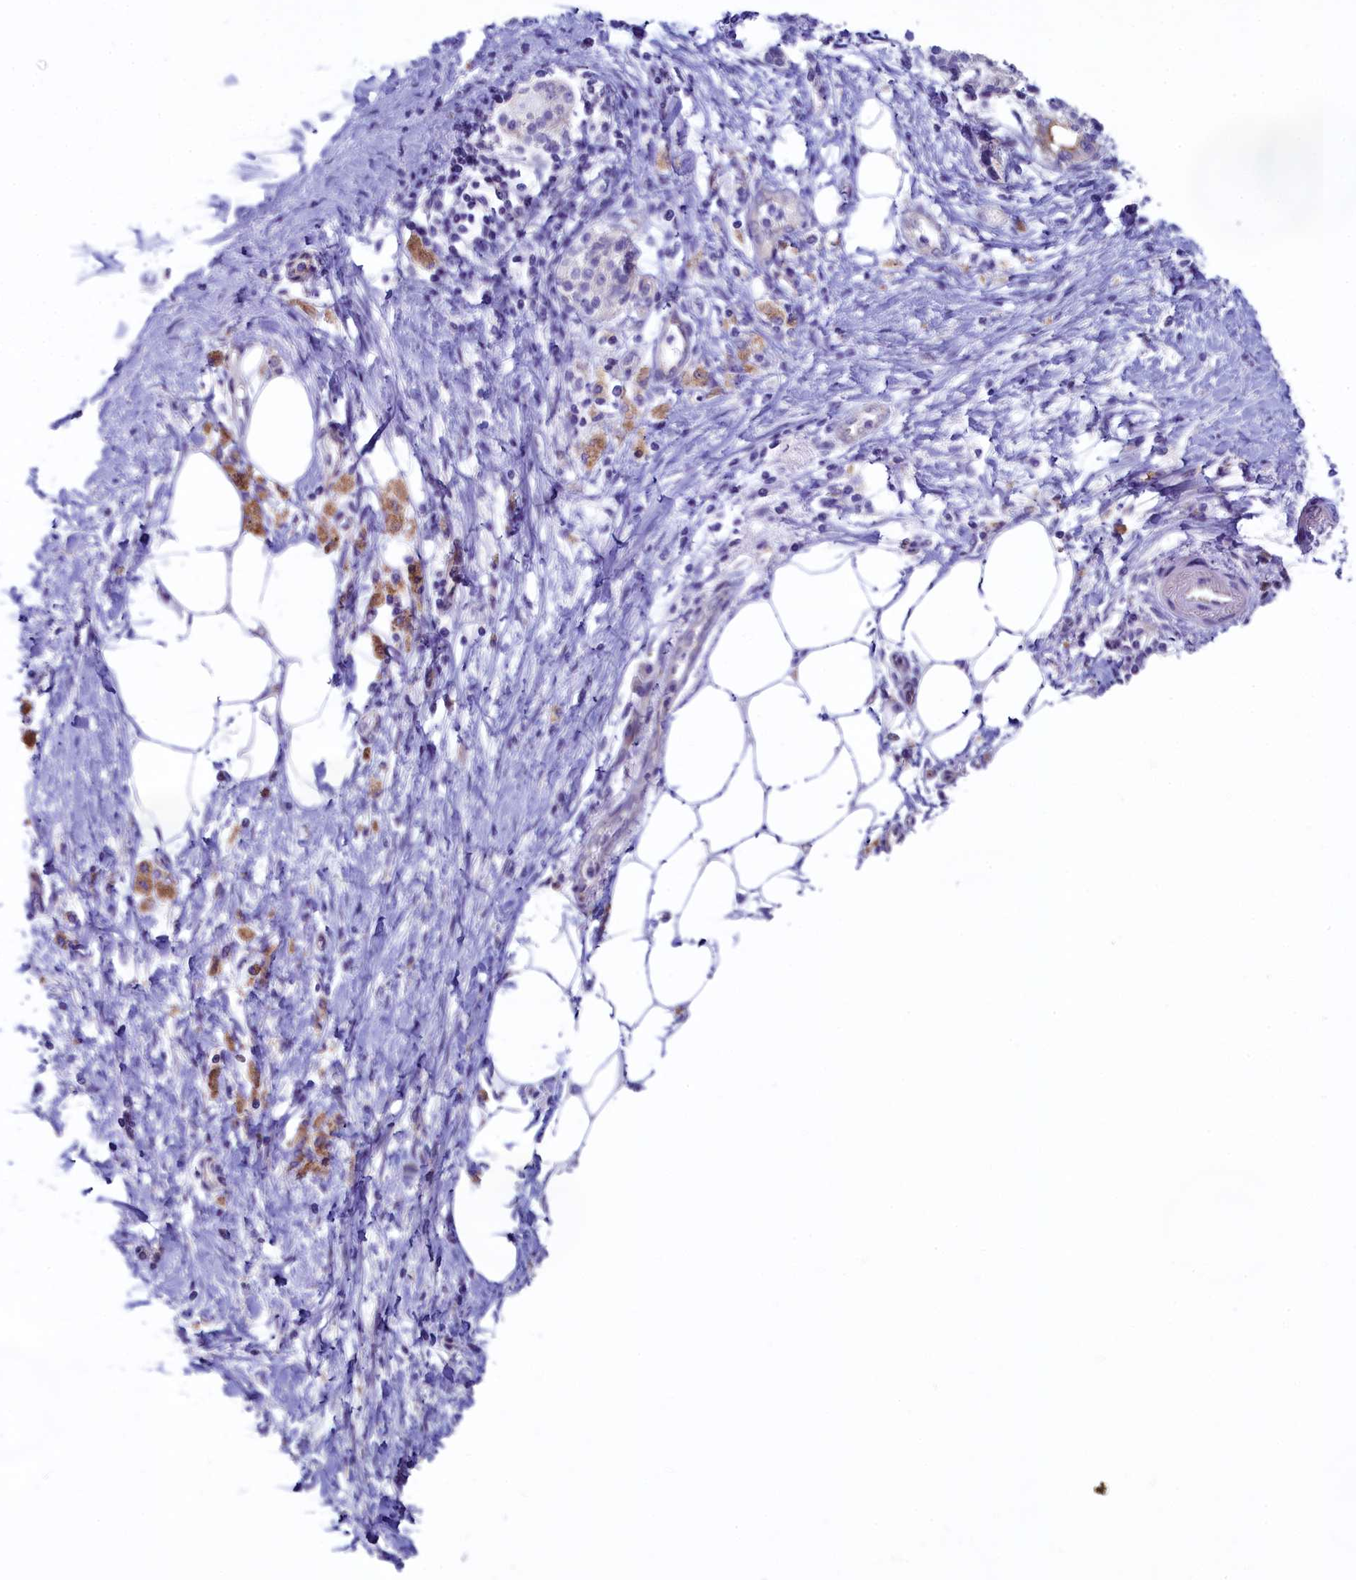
{"staining": {"intensity": "negative", "quantity": "none", "location": "none"}, "tissue": "pancreatic cancer", "cell_type": "Tumor cells", "image_type": "cancer", "snomed": [{"axis": "morphology", "description": "Adenocarcinoma, NOS"}, {"axis": "topography", "description": "Pancreas"}], "caption": "Immunohistochemistry (IHC) of pancreatic adenocarcinoma shows no positivity in tumor cells.", "gene": "KRBOX5", "patient": {"sex": "male", "age": 58}}